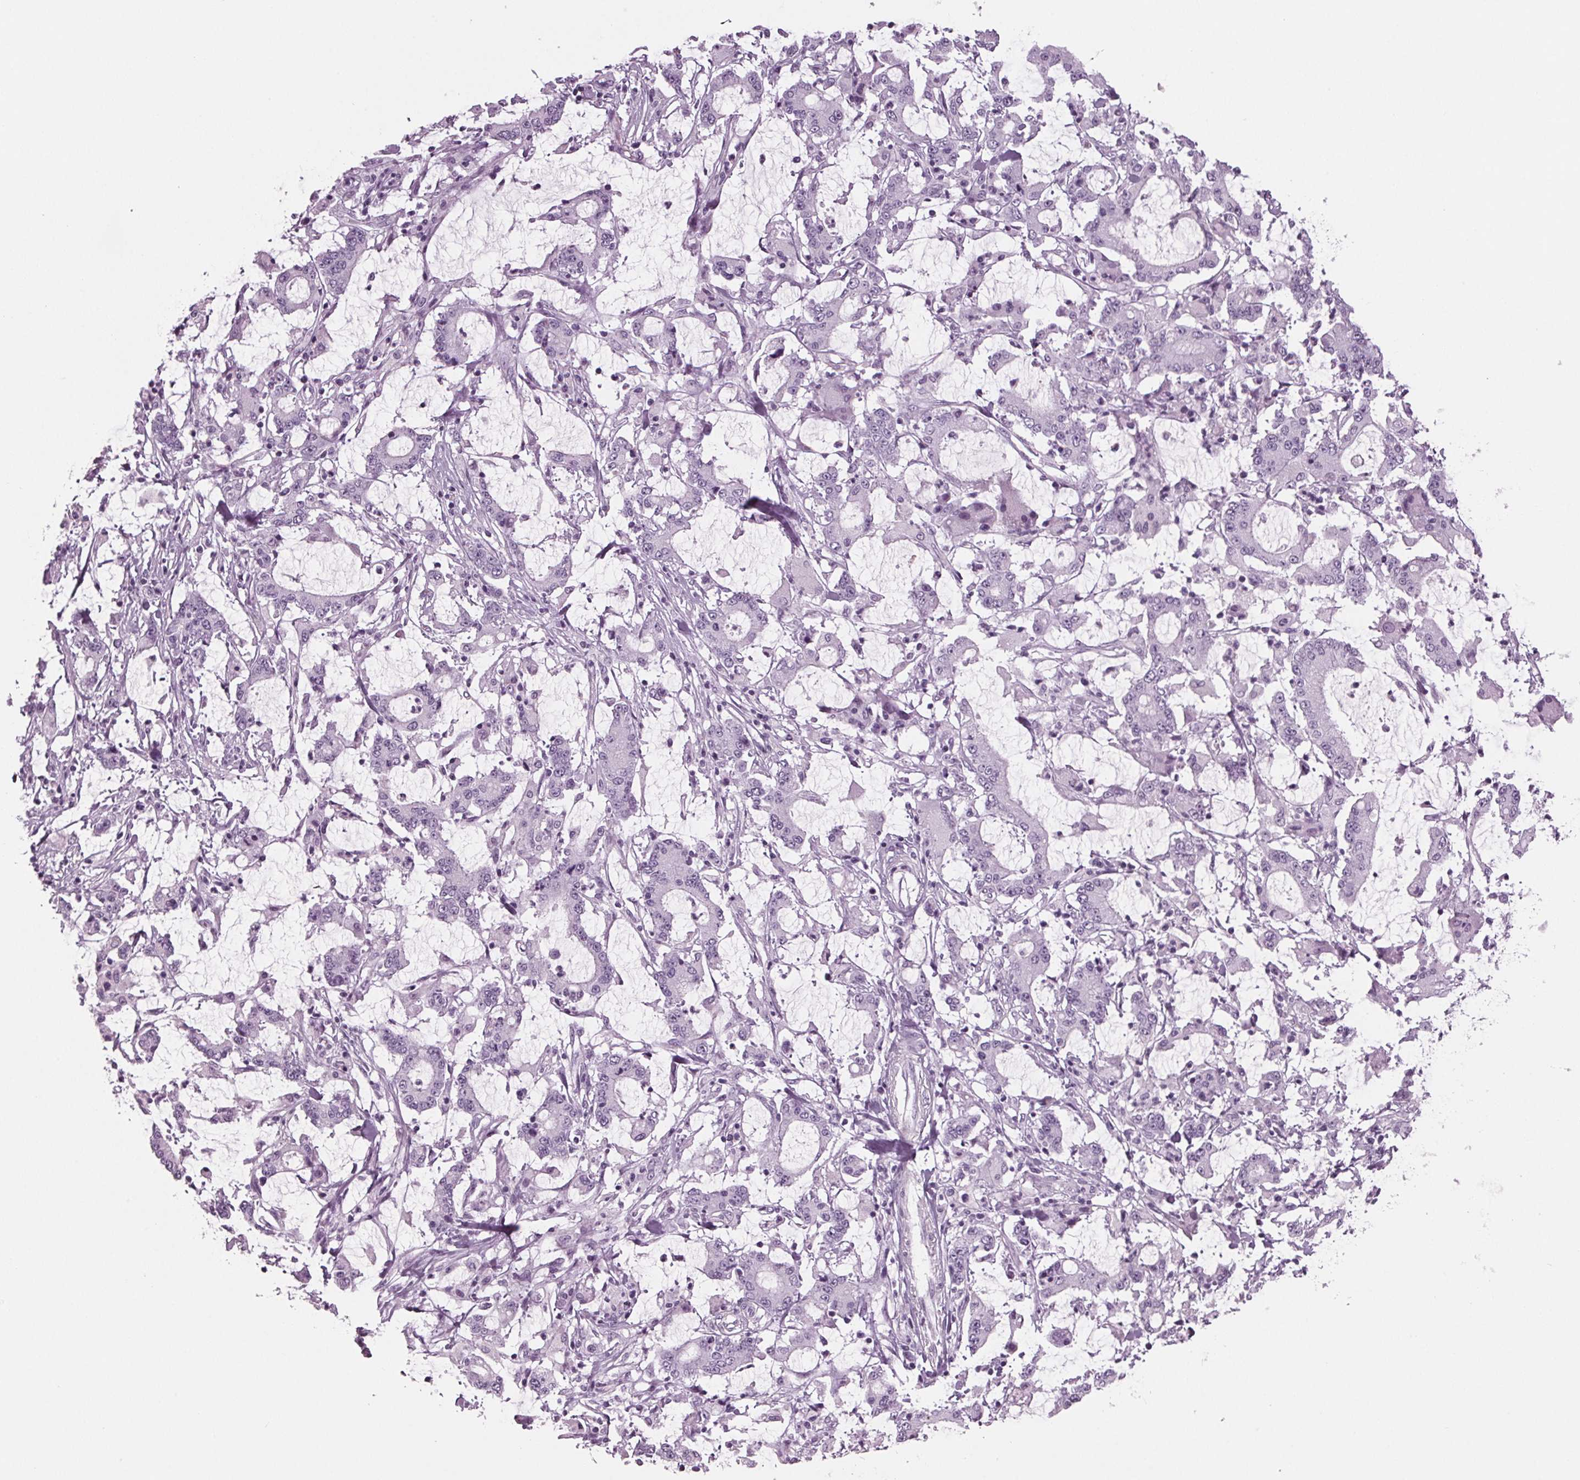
{"staining": {"intensity": "negative", "quantity": "none", "location": "none"}, "tissue": "stomach cancer", "cell_type": "Tumor cells", "image_type": "cancer", "snomed": [{"axis": "morphology", "description": "Adenocarcinoma, NOS"}, {"axis": "topography", "description": "Stomach, upper"}], "caption": "IHC of human stomach cancer demonstrates no staining in tumor cells. (Immunohistochemistry (ihc), brightfield microscopy, high magnification).", "gene": "BHLHE22", "patient": {"sex": "male", "age": 68}}